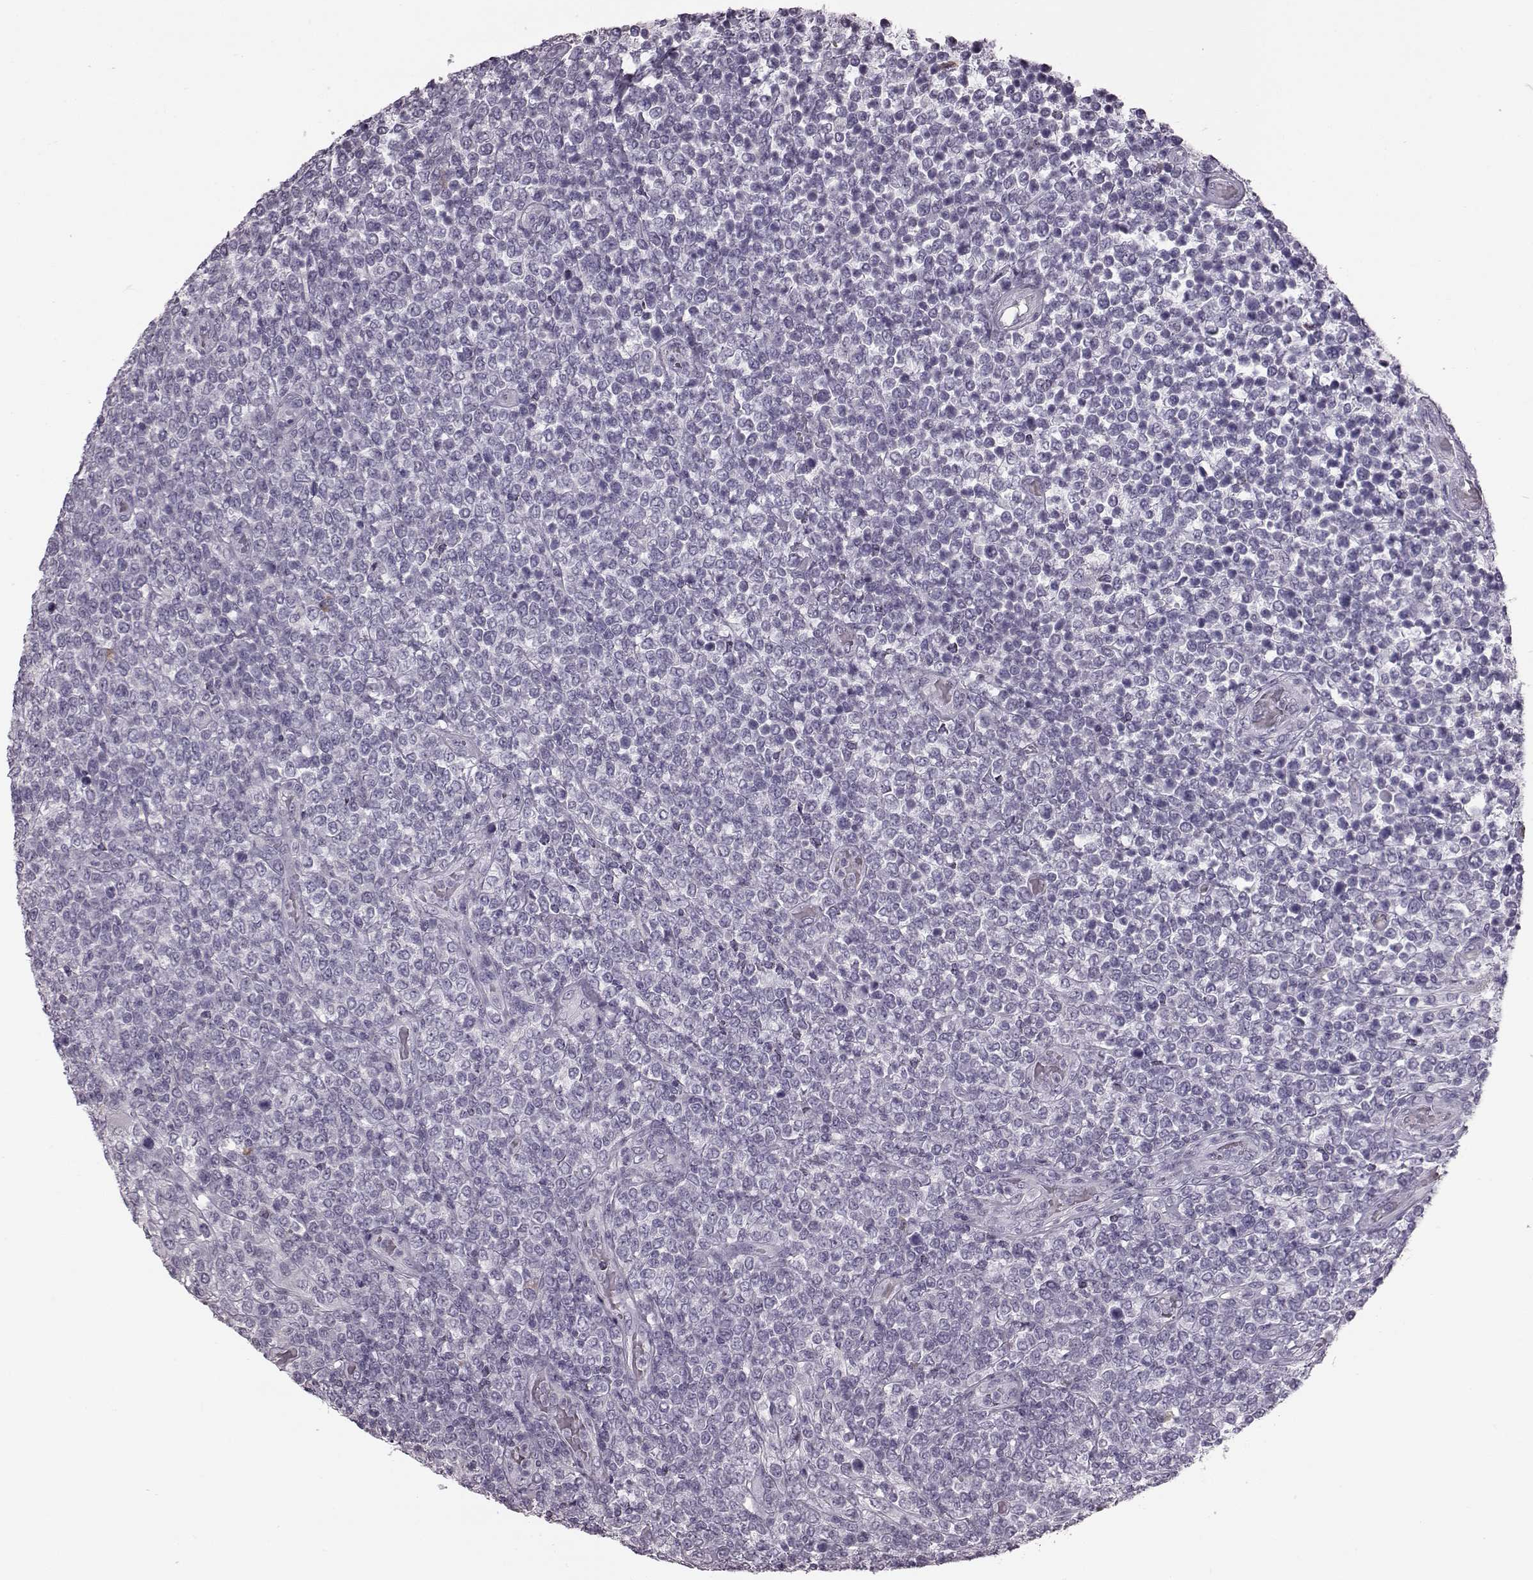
{"staining": {"intensity": "negative", "quantity": "none", "location": "none"}, "tissue": "lymphoma", "cell_type": "Tumor cells", "image_type": "cancer", "snomed": [{"axis": "morphology", "description": "Malignant lymphoma, non-Hodgkin's type, High grade"}, {"axis": "topography", "description": "Soft tissue"}], "caption": "This is a photomicrograph of immunohistochemistry staining of lymphoma, which shows no staining in tumor cells.", "gene": "JSRP1", "patient": {"sex": "female", "age": 56}}